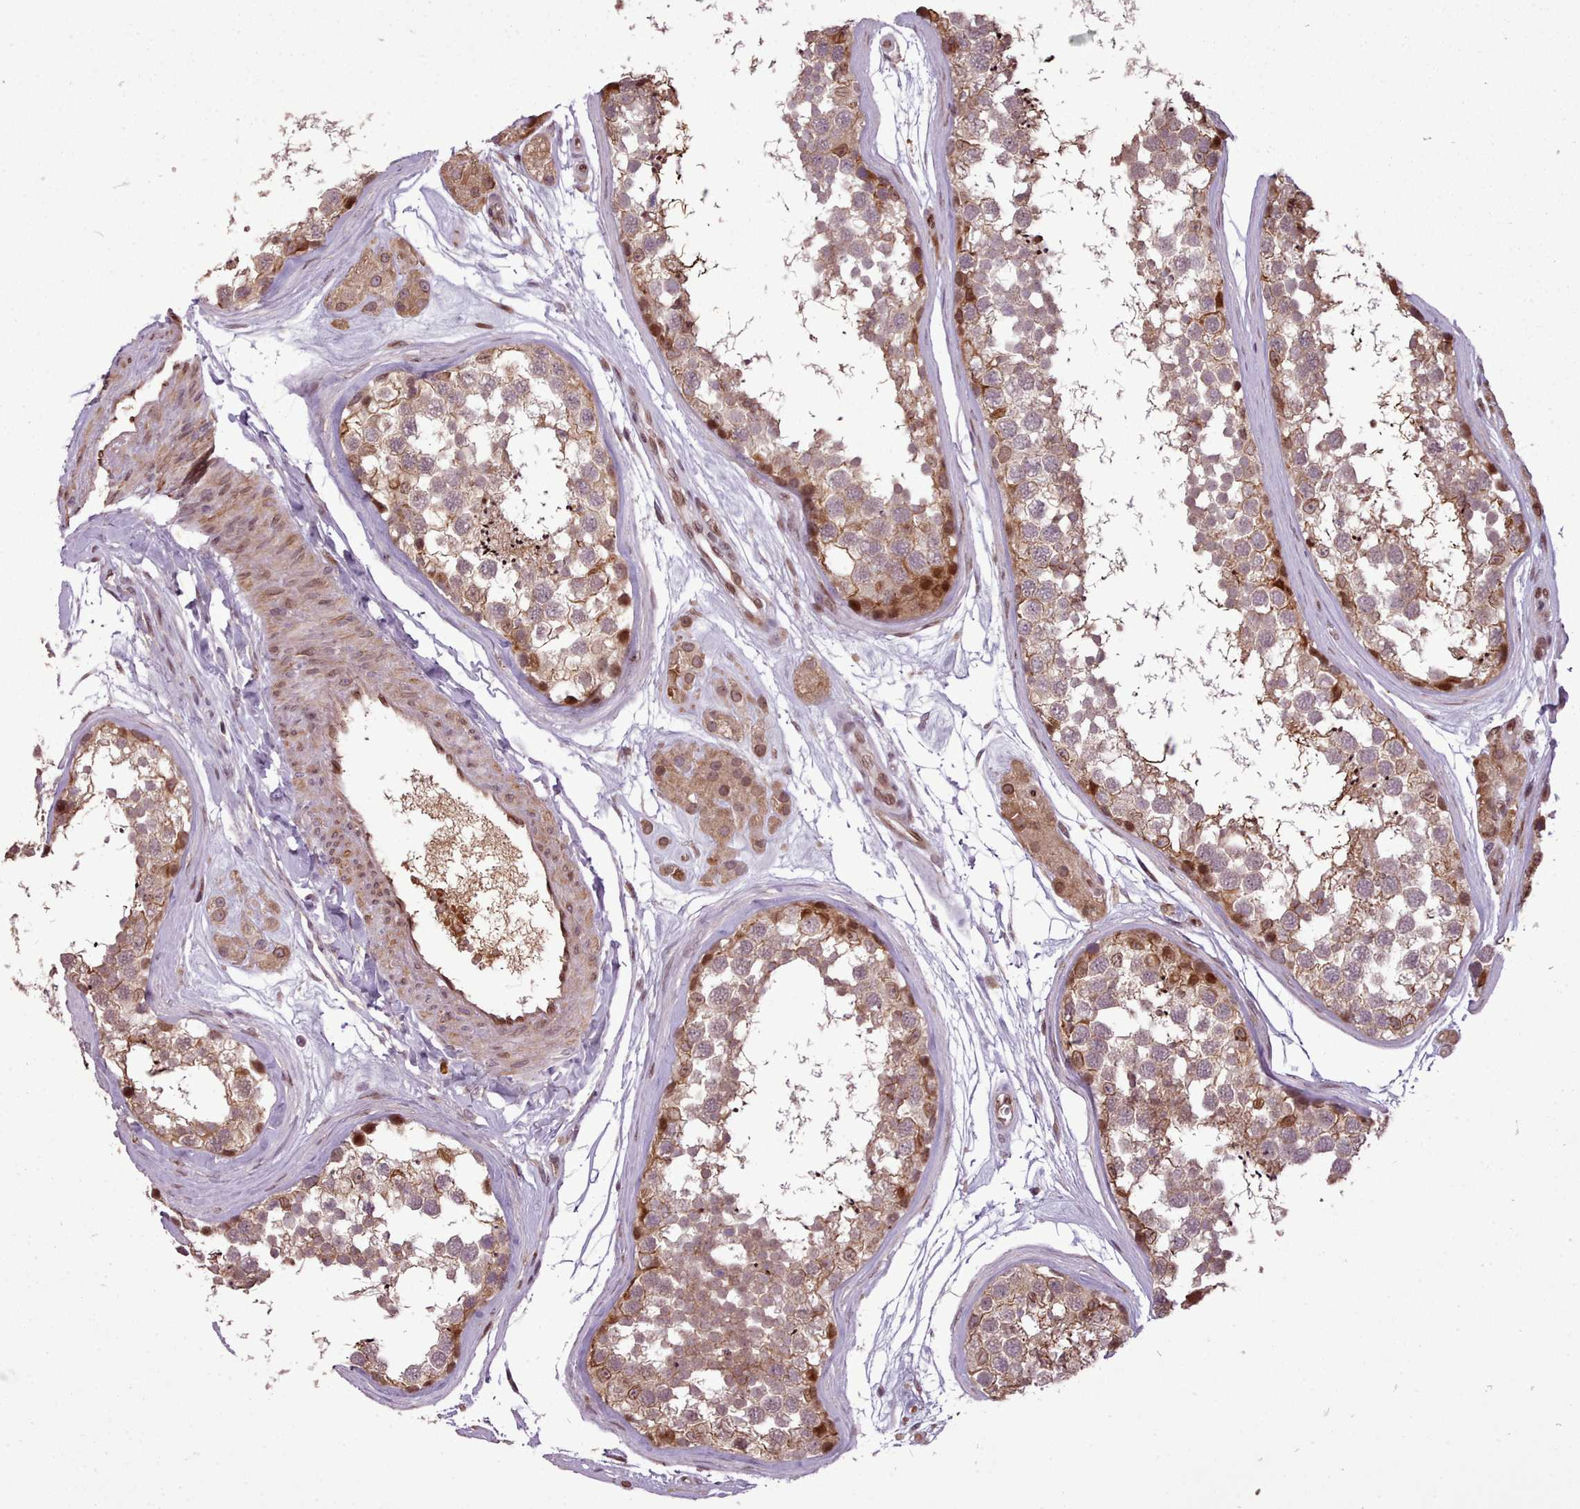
{"staining": {"intensity": "strong", "quantity": "<25%", "location": "cytoplasmic/membranous,nuclear"}, "tissue": "testis", "cell_type": "Cells in seminiferous ducts", "image_type": "normal", "snomed": [{"axis": "morphology", "description": "Normal tissue, NOS"}, {"axis": "topography", "description": "Testis"}], "caption": "IHC of benign testis shows medium levels of strong cytoplasmic/membranous,nuclear staining in about <25% of cells in seminiferous ducts. The staining was performed using DAB (3,3'-diaminobenzidine) to visualize the protein expression in brown, while the nuclei were stained in blue with hematoxylin (Magnification: 20x).", "gene": "CABP1", "patient": {"sex": "male", "age": 56}}